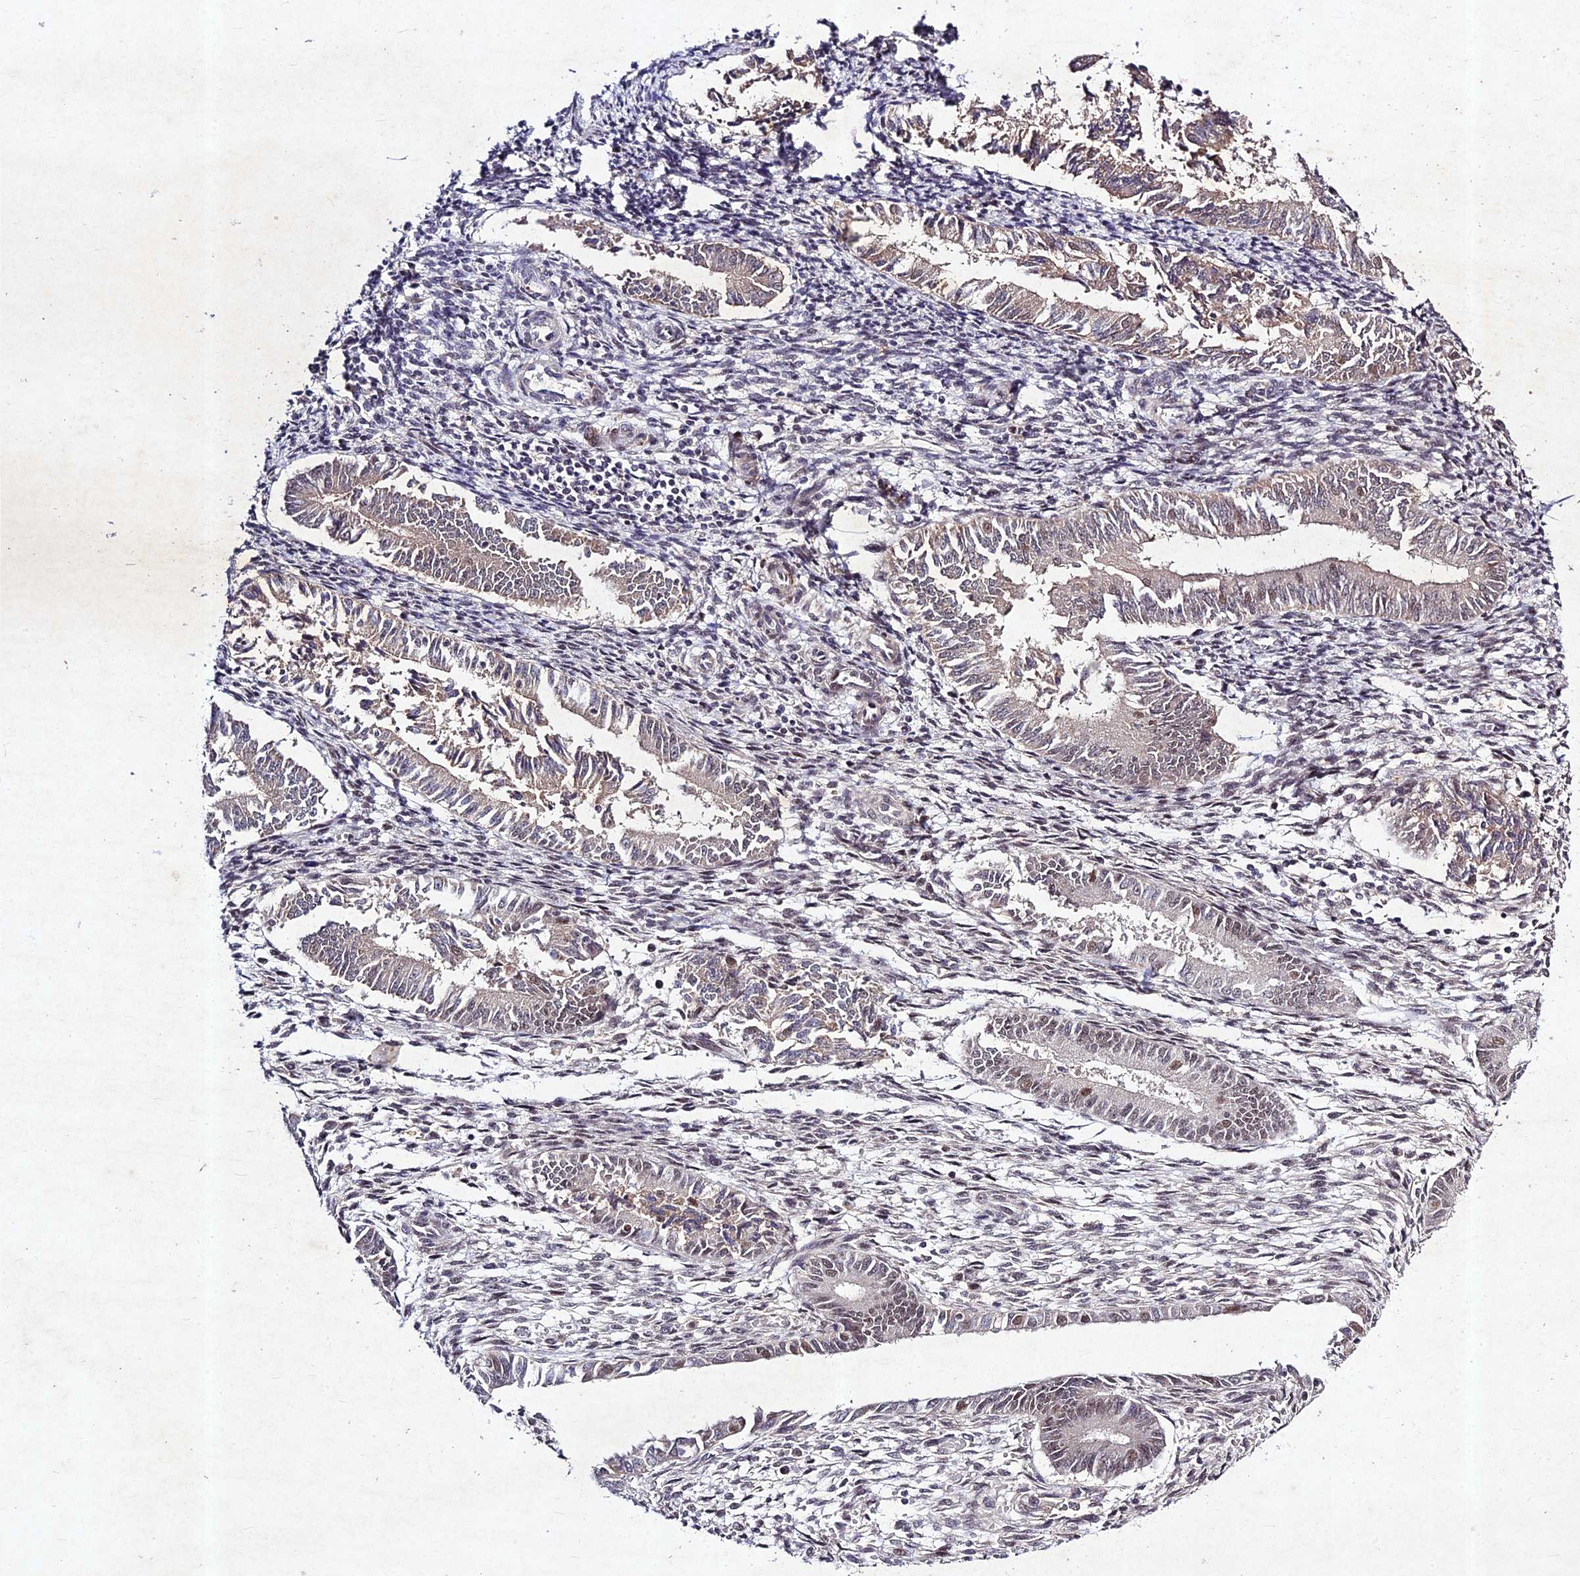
{"staining": {"intensity": "negative", "quantity": "none", "location": "none"}, "tissue": "endometrium", "cell_type": "Cells in endometrial stroma", "image_type": "normal", "snomed": [{"axis": "morphology", "description": "Normal tissue, NOS"}, {"axis": "topography", "description": "Uterus"}, {"axis": "topography", "description": "Endometrium"}], "caption": "Immunohistochemistry of unremarkable human endometrium displays no expression in cells in endometrial stroma. Brightfield microscopy of immunohistochemistry stained with DAB (3,3'-diaminobenzidine) (brown) and hematoxylin (blue), captured at high magnification.", "gene": "RAVER1", "patient": {"sex": "female", "age": 48}}